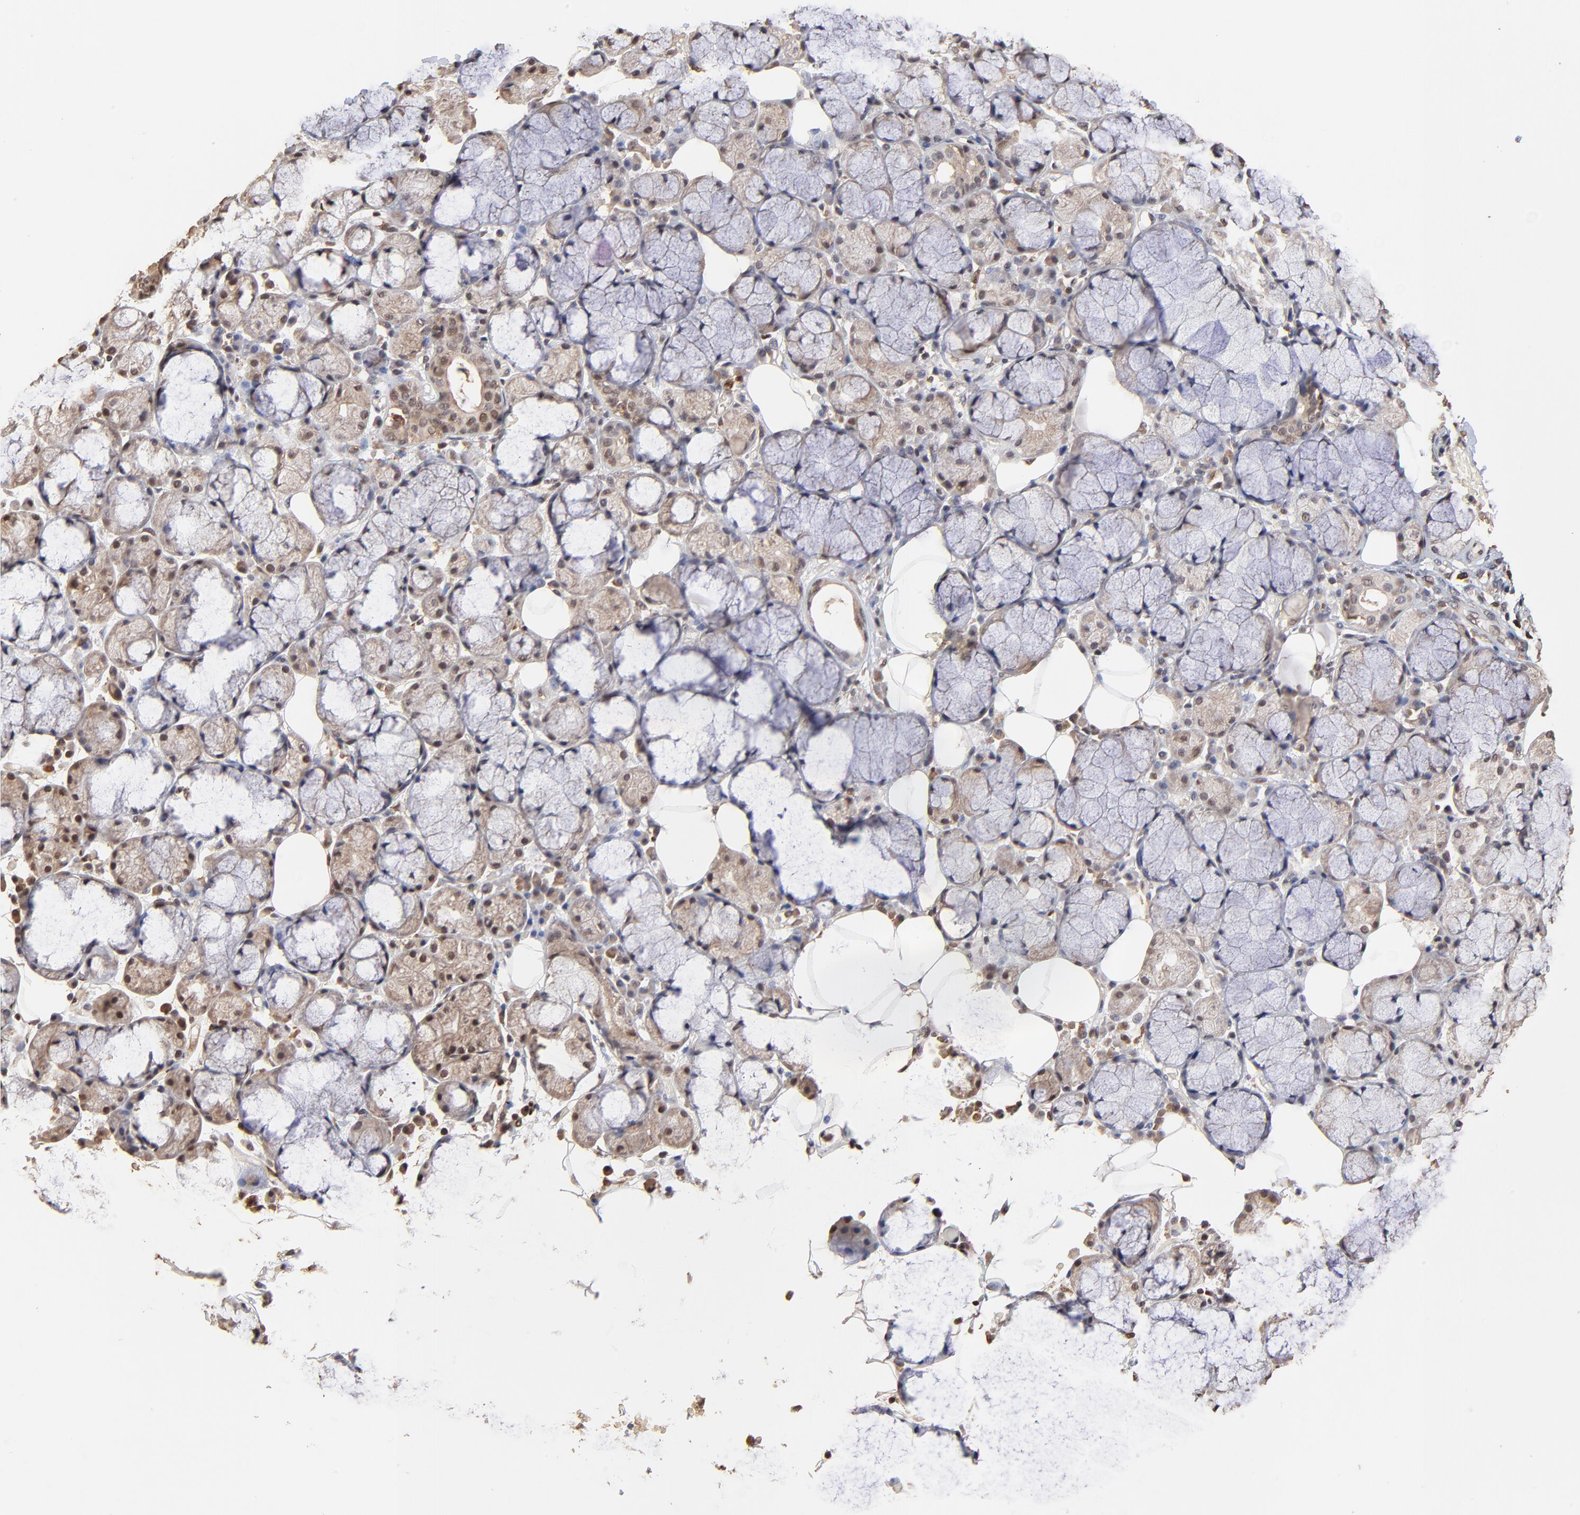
{"staining": {"intensity": "weak", "quantity": "<25%", "location": "cytoplasmic/membranous,nuclear"}, "tissue": "salivary gland", "cell_type": "Glandular cells", "image_type": "normal", "snomed": [{"axis": "morphology", "description": "Normal tissue, NOS"}, {"axis": "topography", "description": "Skeletal muscle"}, {"axis": "topography", "description": "Oral tissue"}, {"axis": "topography", "description": "Salivary gland"}, {"axis": "topography", "description": "Peripheral nerve tissue"}], "caption": "Immunohistochemistry (IHC) image of benign salivary gland: human salivary gland stained with DAB (3,3'-diaminobenzidine) shows no significant protein positivity in glandular cells.", "gene": "CASP1", "patient": {"sex": "male", "age": 54}}